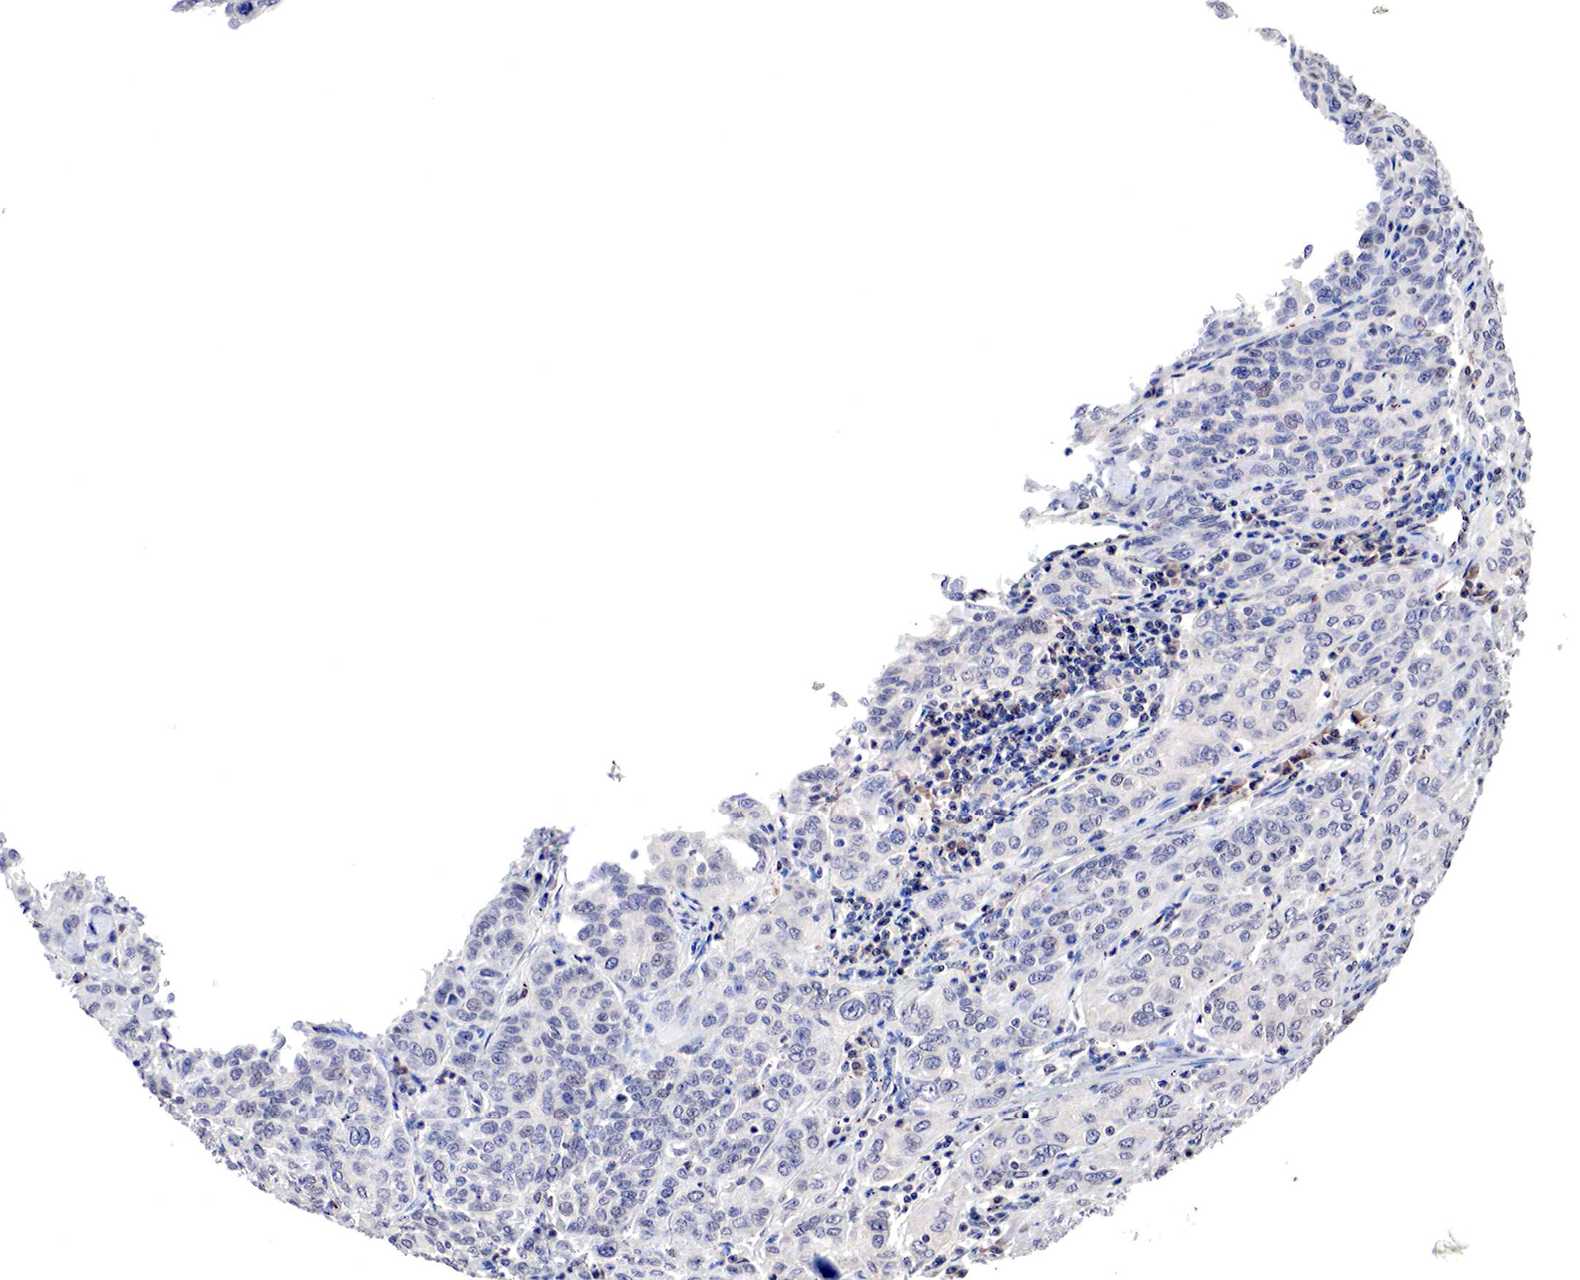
{"staining": {"intensity": "negative", "quantity": "none", "location": "none"}, "tissue": "cervical cancer", "cell_type": "Tumor cells", "image_type": "cancer", "snomed": [{"axis": "morphology", "description": "Squamous cell carcinoma, NOS"}, {"axis": "topography", "description": "Cervix"}], "caption": "This photomicrograph is of squamous cell carcinoma (cervical) stained with IHC to label a protein in brown with the nuclei are counter-stained blue. There is no expression in tumor cells.", "gene": "DACH2", "patient": {"sex": "female", "age": 38}}